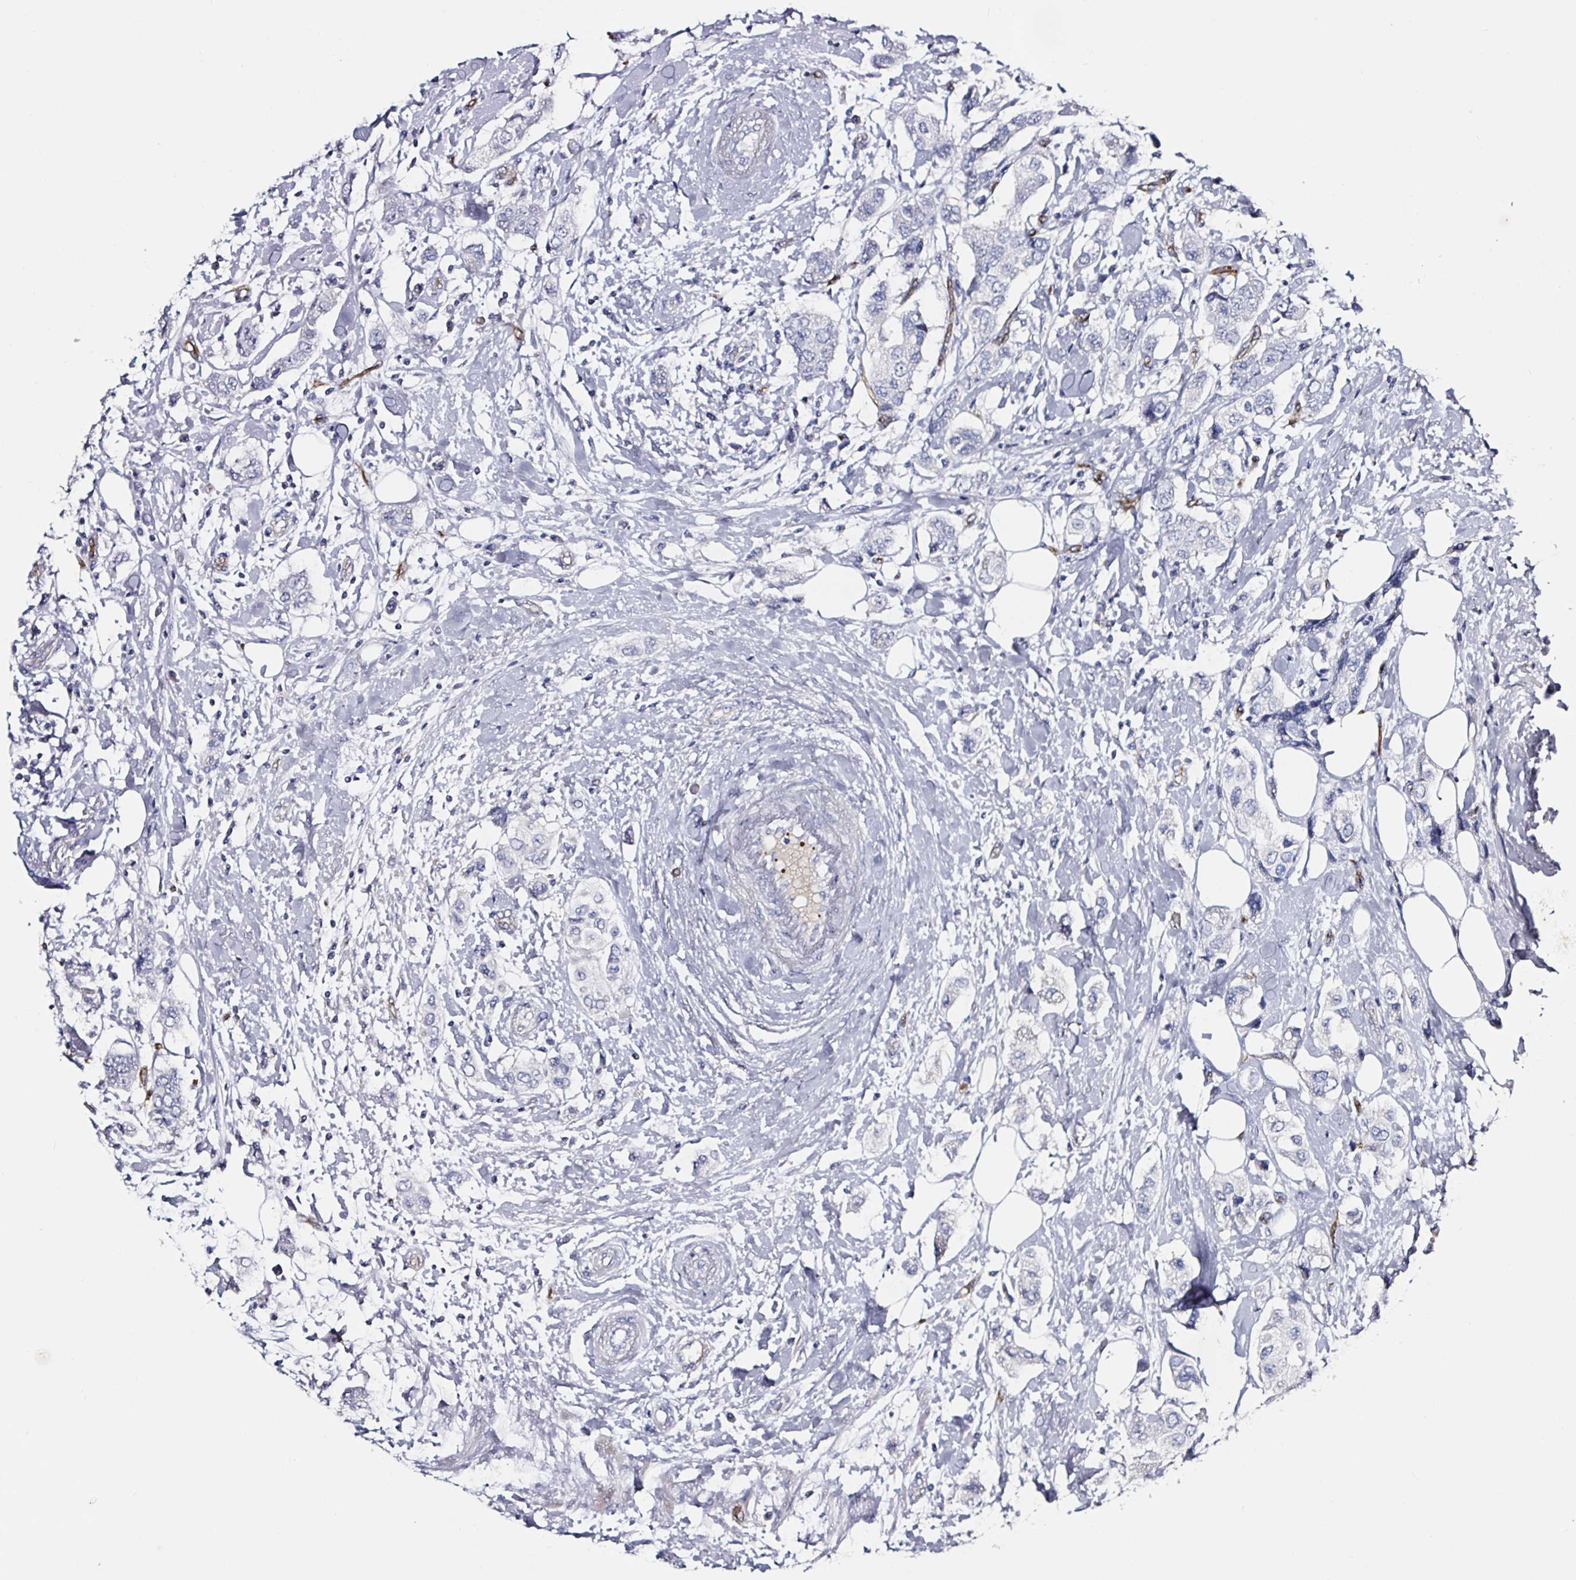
{"staining": {"intensity": "negative", "quantity": "none", "location": "none"}, "tissue": "breast cancer", "cell_type": "Tumor cells", "image_type": "cancer", "snomed": [{"axis": "morphology", "description": "Lobular carcinoma"}, {"axis": "topography", "description": "Breast"}], "caption": "IHC of breast cancer displays no positivity in tumor cells.", "gene": "ACSBG2", "patient": {"sex": "female", "age": 51}}